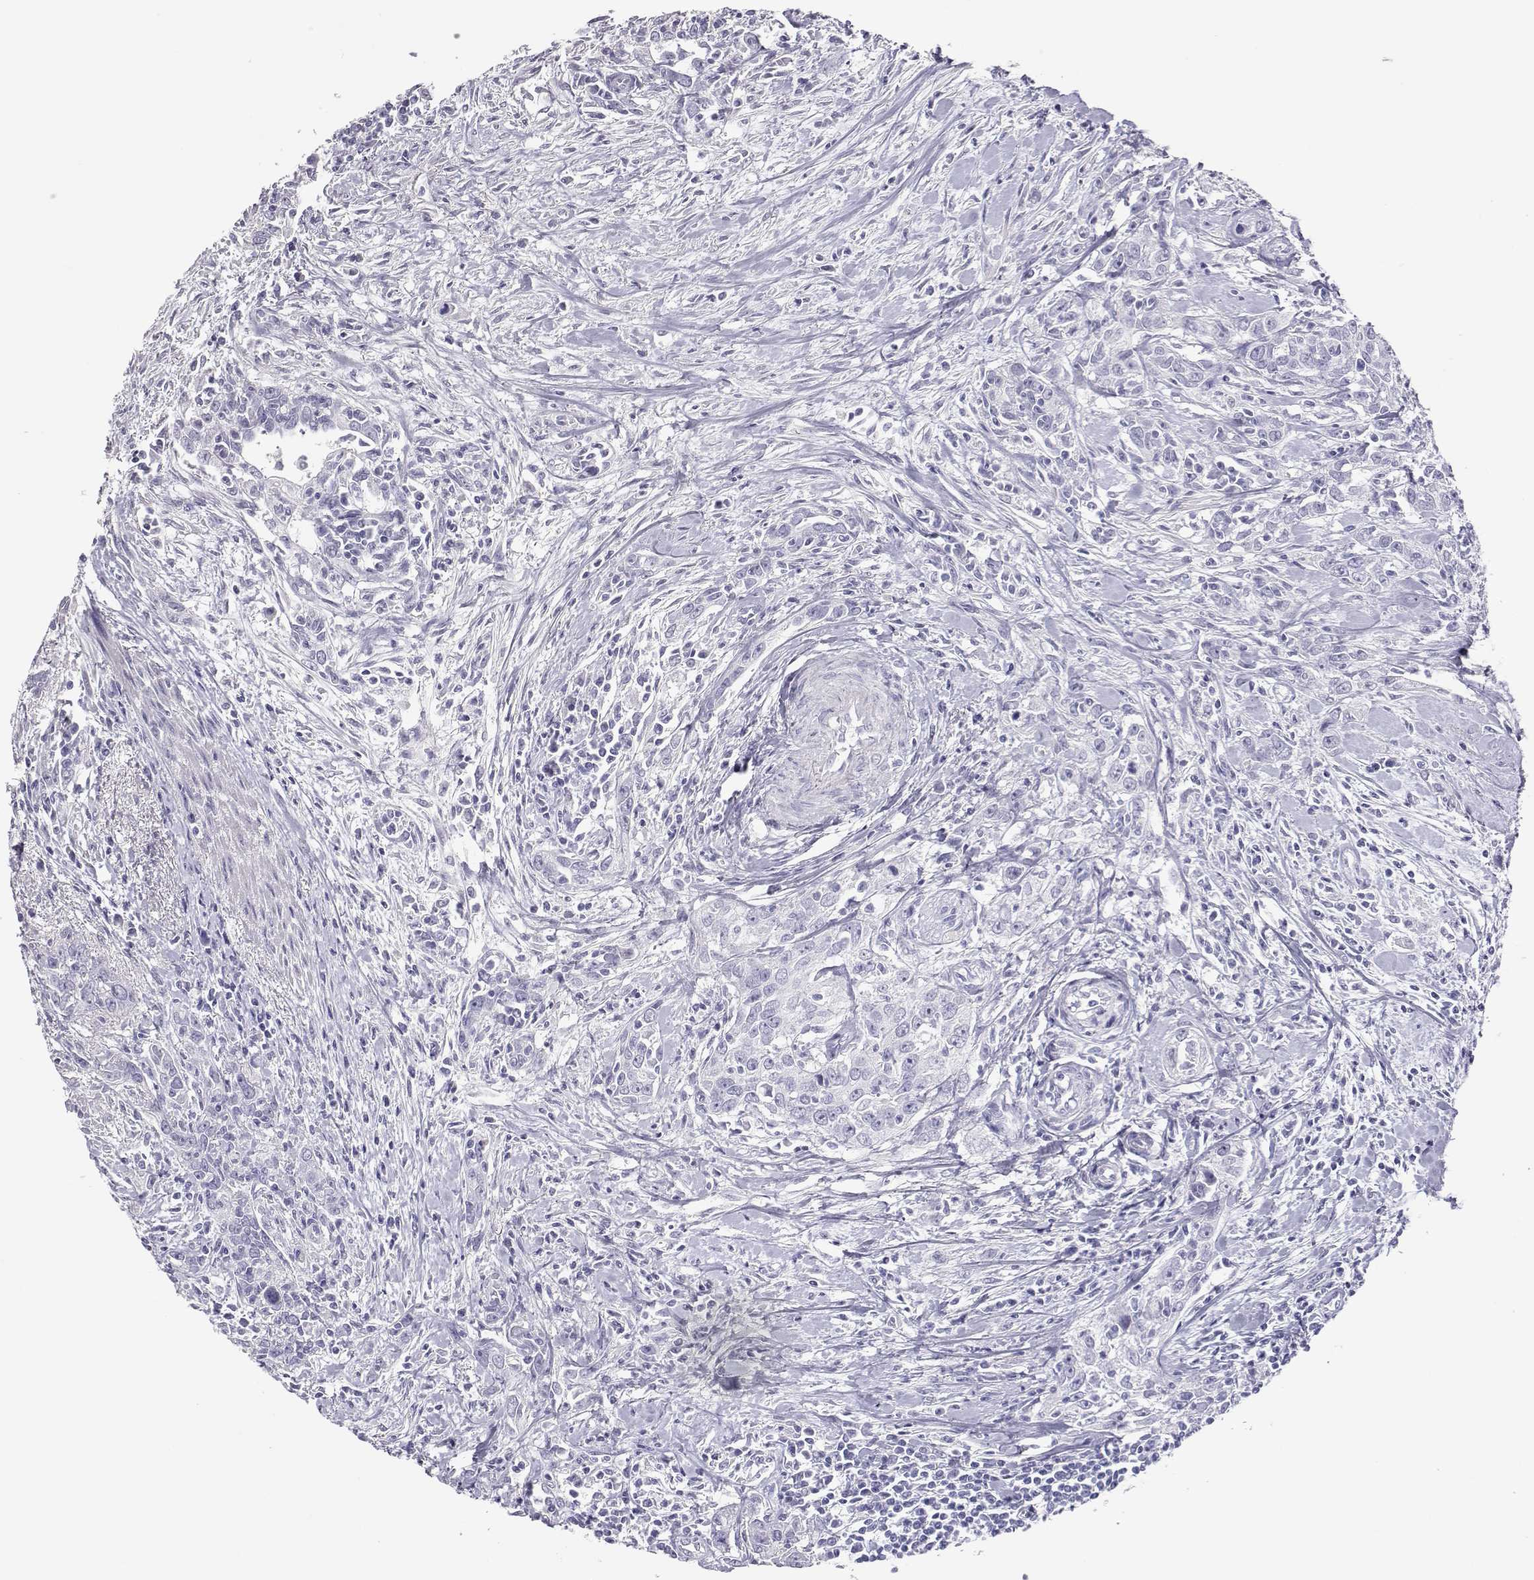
{"staining": {"intensity": "negative", "quantity": "none", "location": "none"}, "tissue": "urothelial cancer", "cell_type": "Tumor cells", "image_type": "cancer", "snomed": [{"axis": "morphology", "description": "Urothelial carcinoma, High grade"}, {"axis": "topography", "description": "Urinary bladder"}], "caption": "This is a photomicrograph of immunohistochemistry (IHC) staining of high-grade urothelial carcinoma, which shows no positivity in tumor cells. The staining is performed using DAB brown chromogen with nuclei counter-stained in using hematoxylin.", "gene": "PMCH", "patient": {"sex": "male", "age": 83}}